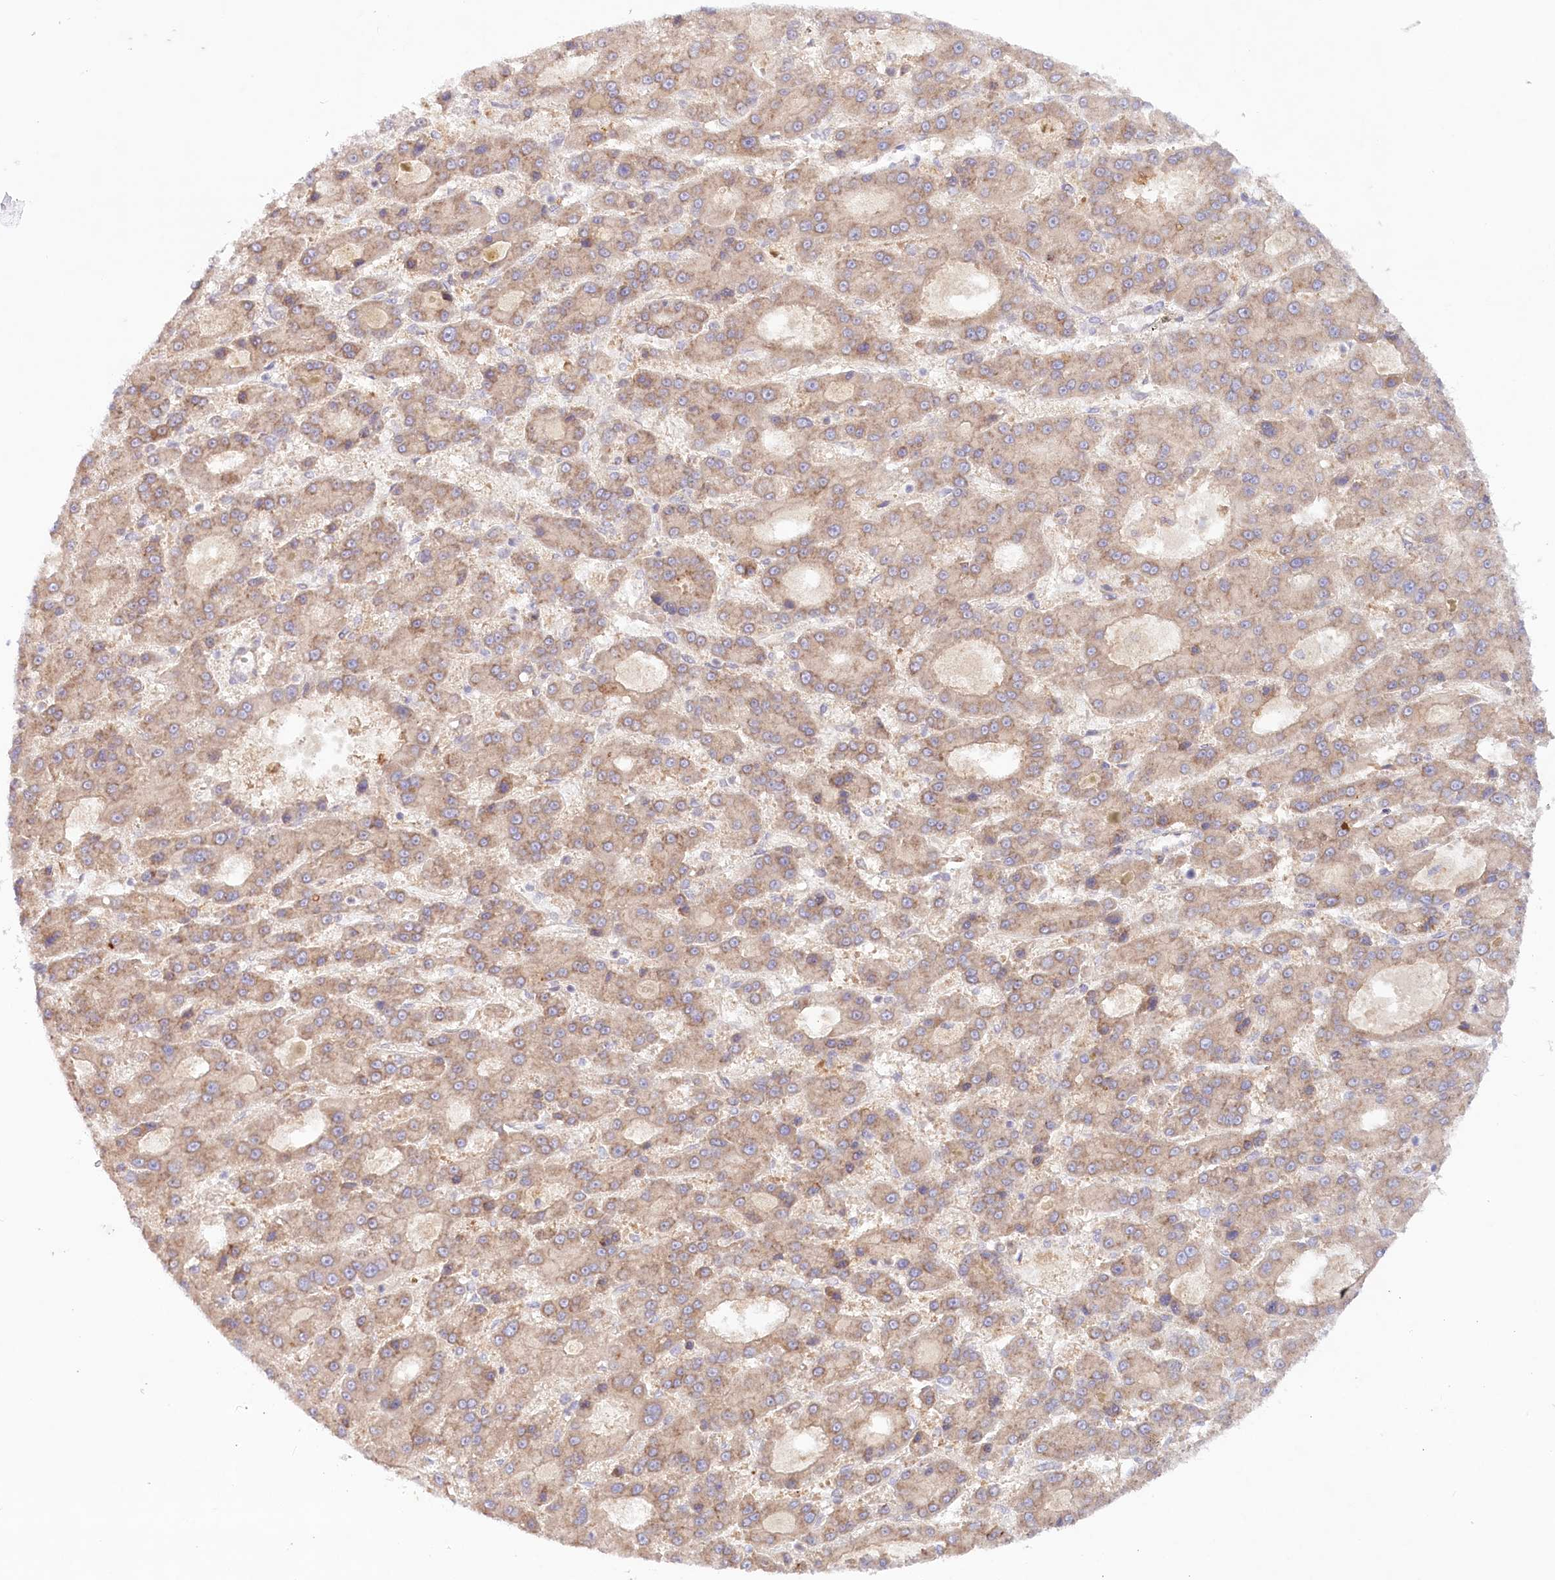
{"staining": {"intensity": "weak", "quantity": ">75%", "location": "cytoplasmic/membranous"}, "tissue": "liver cancer", "cell_type": "Tumor cells", "image_type": "cancer", "snomed": [{"axis": "morphology", "description": "Carcinoma, Hepatocellular, NOS"}, {"axis": "topography", "description": "Liver"}], "caption": "Immunohistochemistry of liver cancer (hepatocellular carcinoma) shows low levels of weak cytoplasmic/membranous expression in approximately >75% of tumor cells. The staining is performed using DAB brown chromogen to label protein expression. The nuclei are counter-stained blue using hematoxylin.", "gene": "TNIP1", "patient": {"sex": "male", "age": 70}}